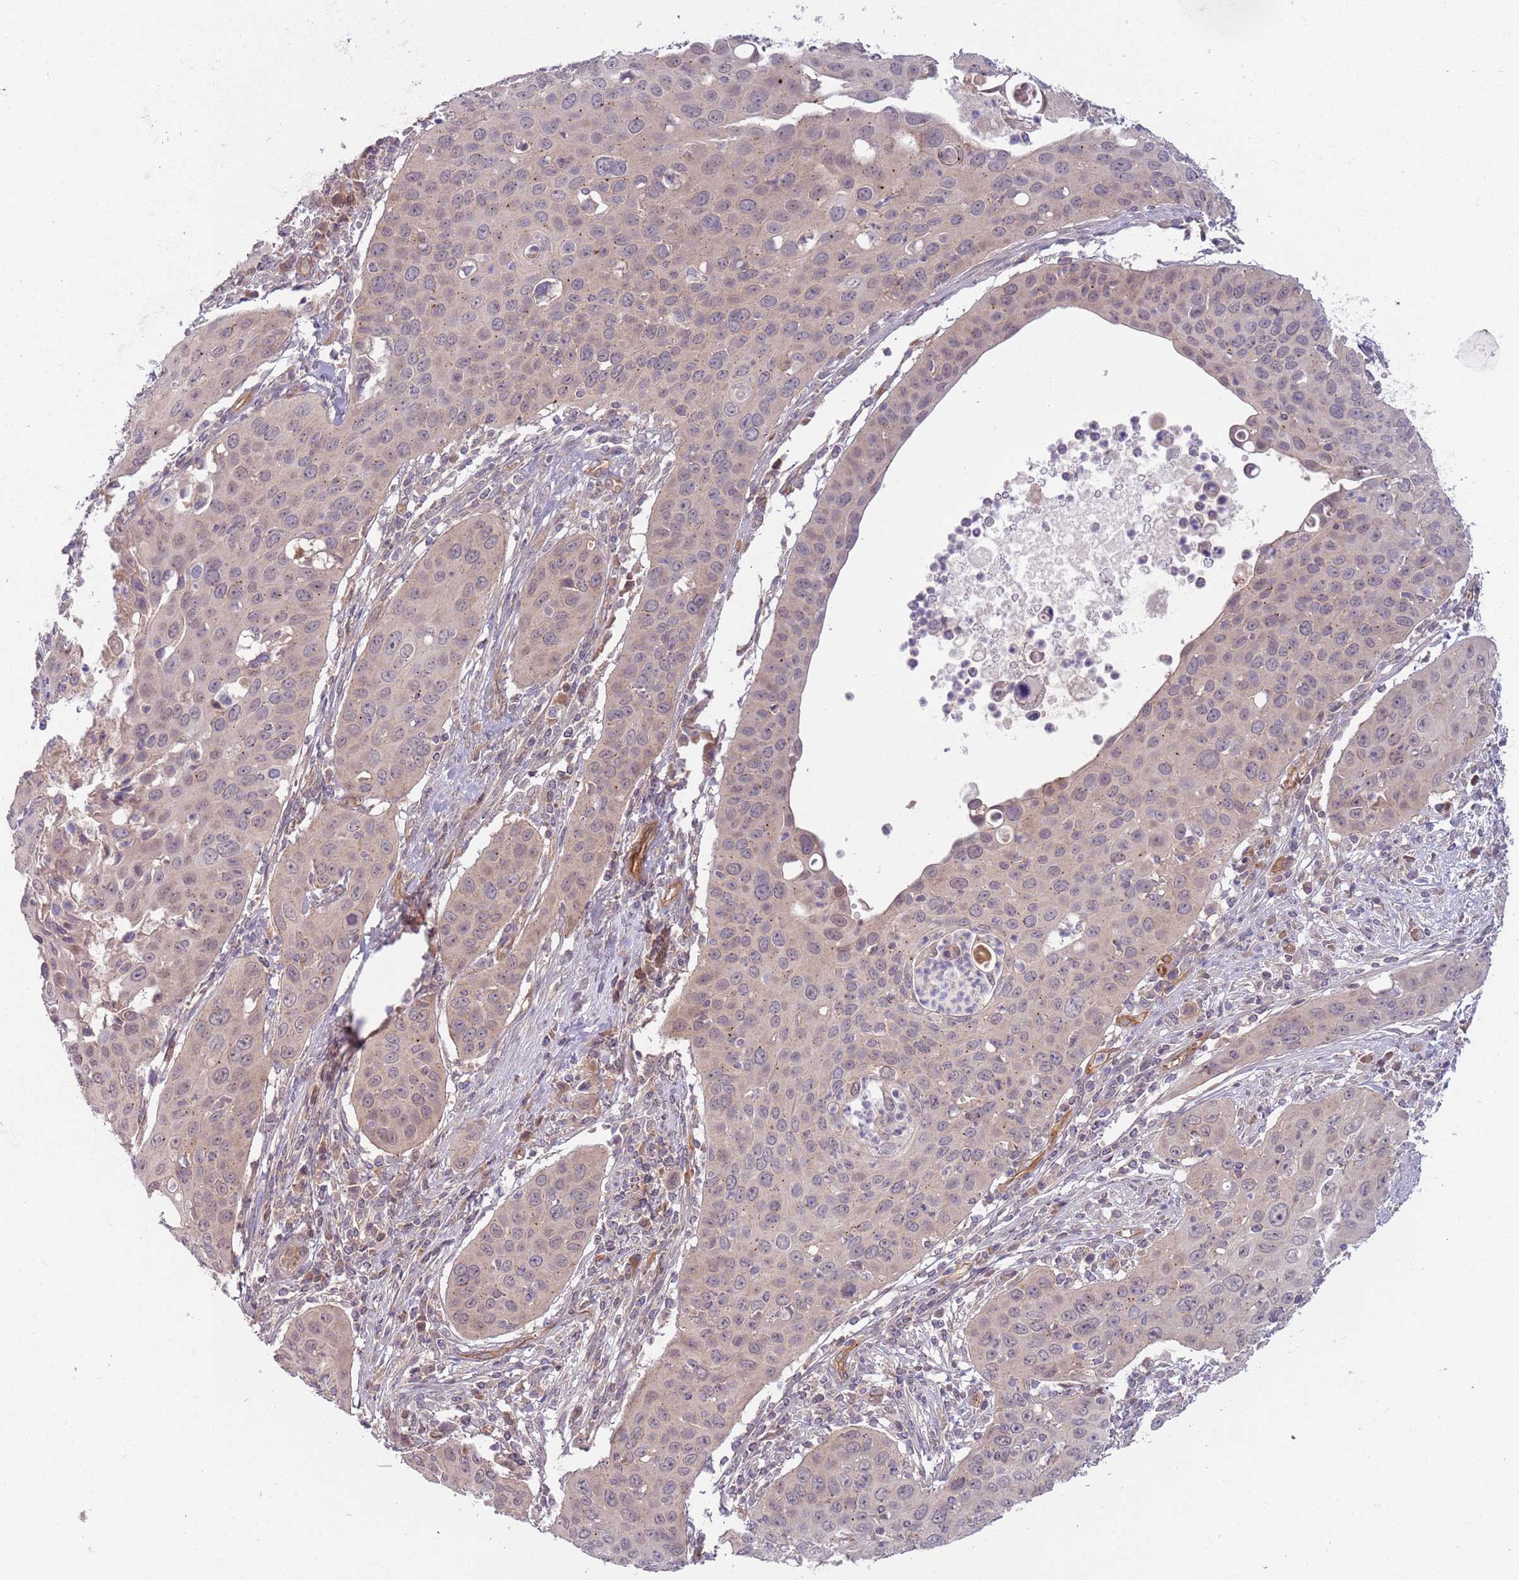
{"staining": {"intensity": "weak", "quantity": "<25%", "location": "cytoplasmic/membranous"}, "tissue": "cervical cancer", "cell_type": "Tumor cells", "image_type": "cancer", "snomed": [{"axis": "morphology", "description": "Squamous cell carcinoma, NOS"}, {"axis": "topography", "description": "Cervix"}], "caption": "A photomicrograph of human cervical cancer (squamous cell carcinoma) is negative for staining in tumor cells. (DAB (3,3'-diaminobenzidine) immunohistochemistry (IHC) visualized using brightfield microscopy, high magnification).", "gene": "SAV1", "patient": {"sex": "female", "age": 36}}